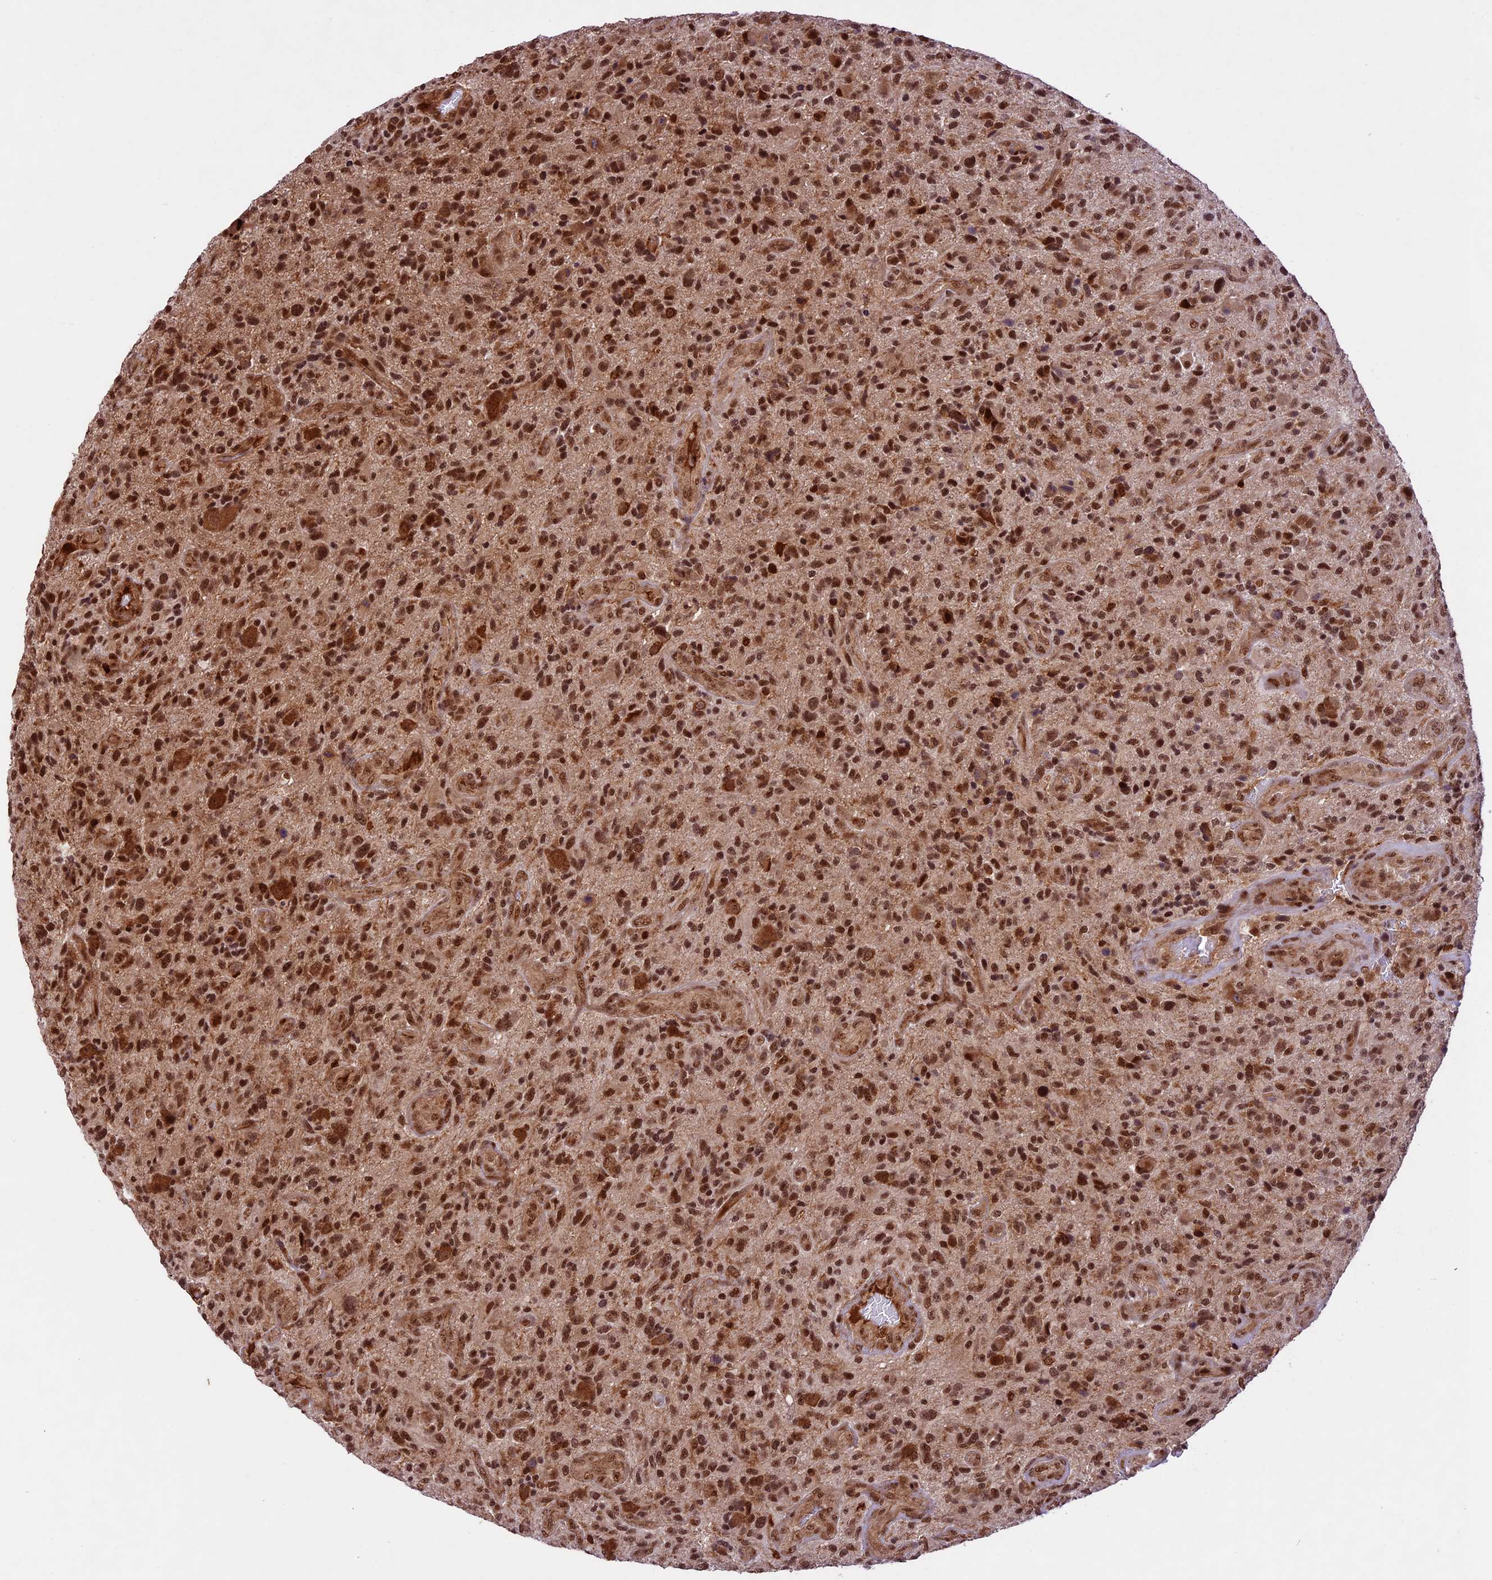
{"staining": {"intensity": "moderate", "quantity": ">75%", "location": "cytoplasmic/membranous,nuclear"}, "tissue": "glioma", "cell_type": "Tumor cells", "image_type": "cancer", "snomed": [{"axis": "morphology", "description": "Glioma, malignant, High grade"}, {"axis": "topography", "description": "Brain"}], "caption": "About >75% of tumor cells in malignant glioma (high-grade) exhibit moderate cytoplasmic/membranous and nuclear protein positivity as visualized by brown immunohistochemical staining.", "gene": "DHX38", "patient": {"sex": "male", "age": 47}}